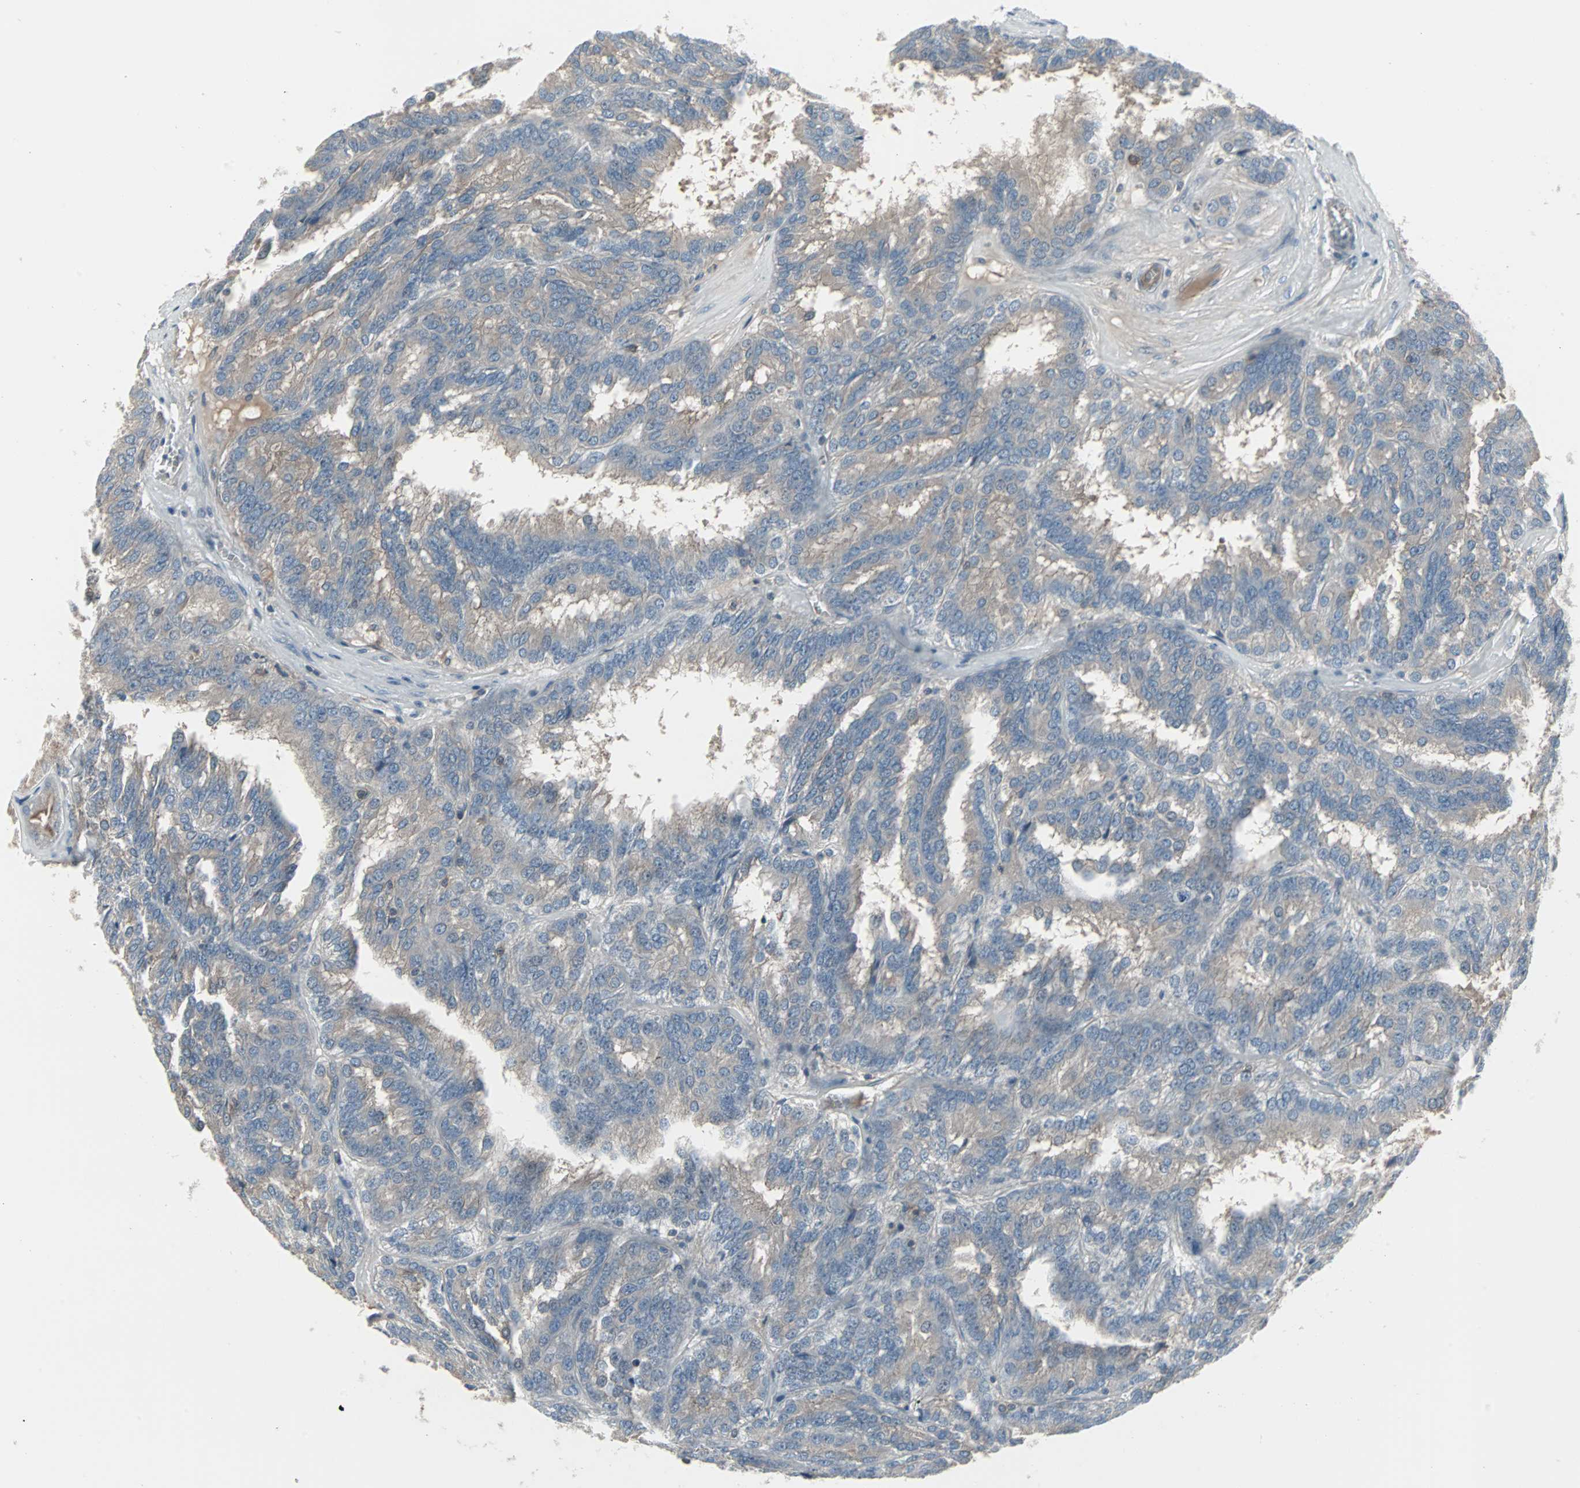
{"staining": {"intensity": "weak", "quantity": "25%-75%", "location": "cytoplasmic/membranous"}, "tissue": "renal cancer", "cell_type": "Tumor cells", "image_type": "cancer", "snomed": [{"axis": "morphology", "description": "Adenocarcinoma, NOS"}, {"axis": "topography", "description": "Kidney"}], "caption": "Immunohistochemistry image of neoplastic tissue: human renal cancer (adenocarcinoma) stained using immunohistochemistry shows low levels of weak protein expression localized specifically in the cytoplasmic/membranous of tumor cells, appearing as a cytoplasmic/membranous brown color.", "gene": "ZSCAN32", "patient": {"sex": "male", "age": 46}}